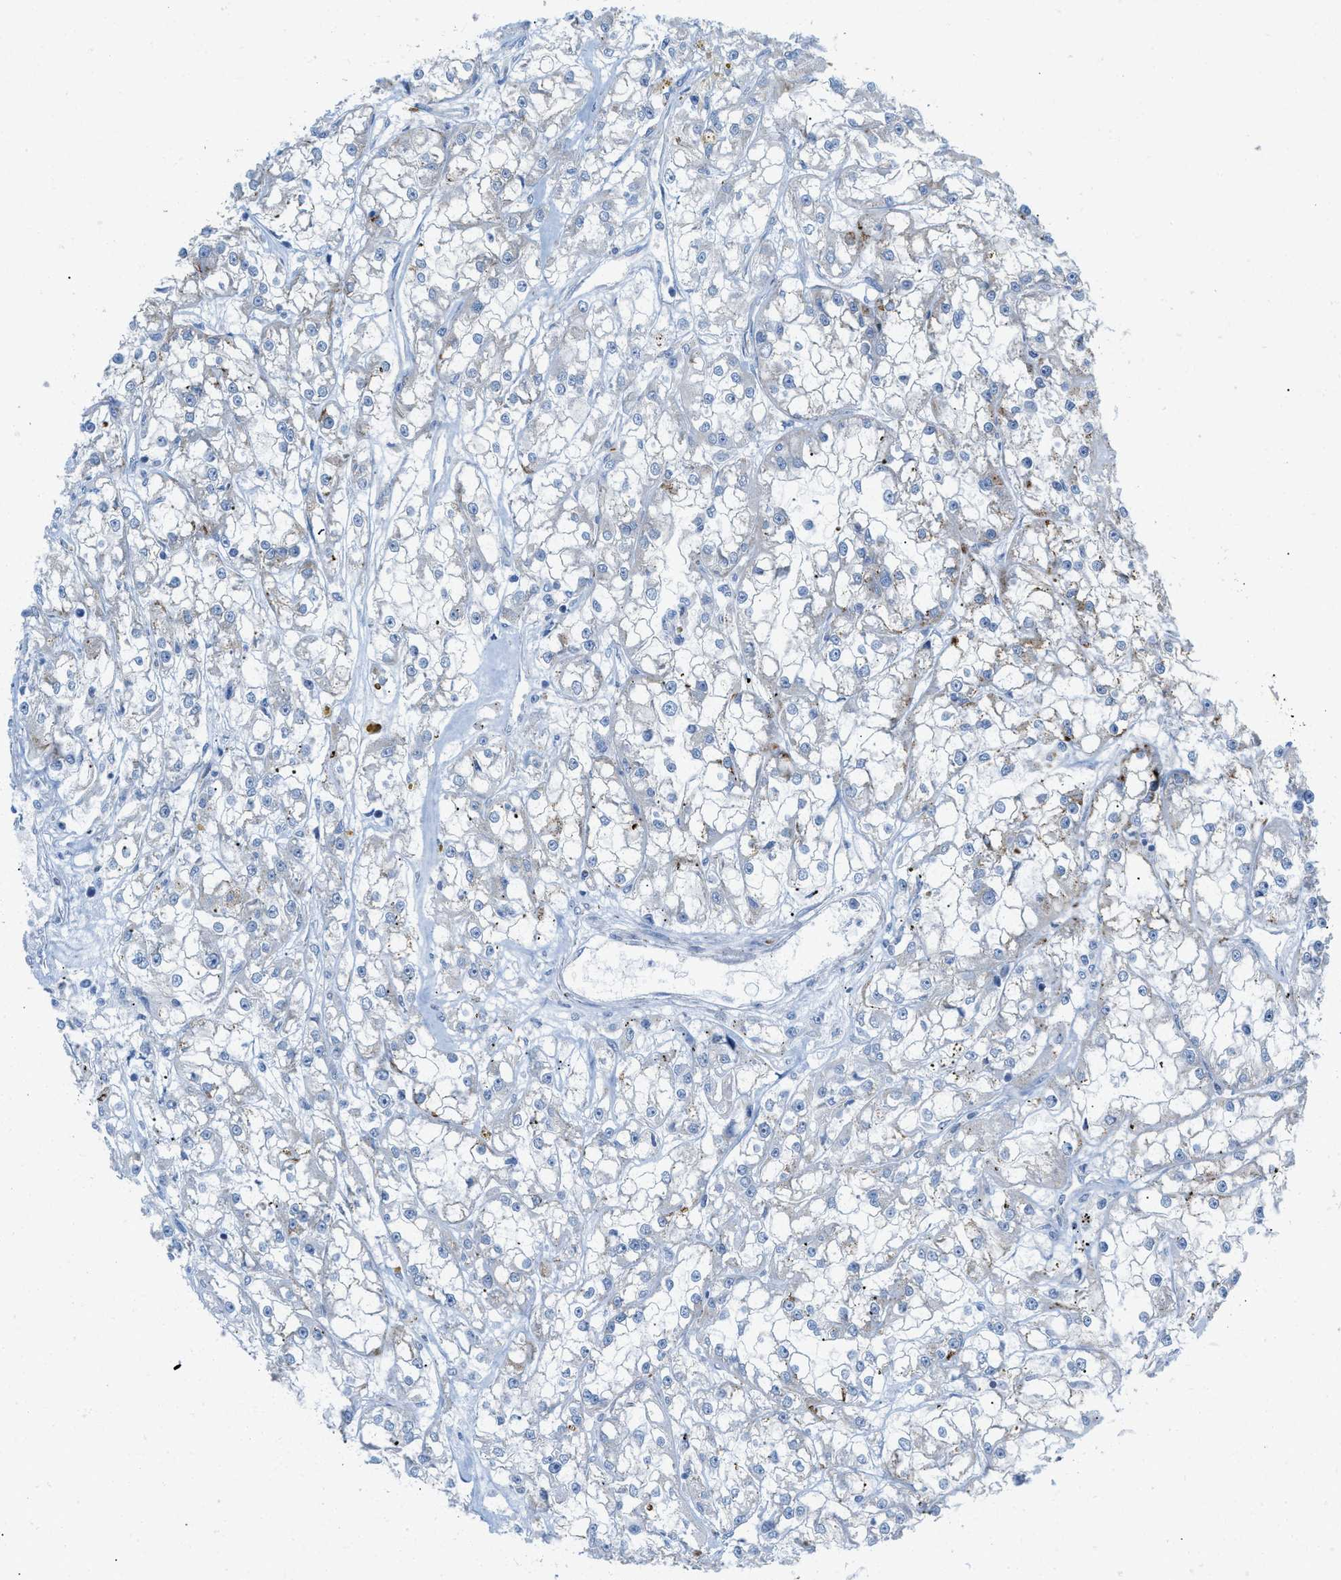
{"staining": {"intensity": "negative", "quantity": "none", "location": "none"}, "tissue": "renal cancer", "cell_type": "Tumor cells", "image_type": "cancer", "snomed": [{"axis": "morphology", "description": "Adenocarcinoma, NOS"}, {"axis": "topography", "description": "Kidney"}], "caption": "The image exhibits no significant positivity in tumor cells of renal adenocarcinoma. (Brightfield microscopy of DAB IHC at high magnification).", "gene": "RBBP9", "patient": {"sex": "female", "age": 52}}